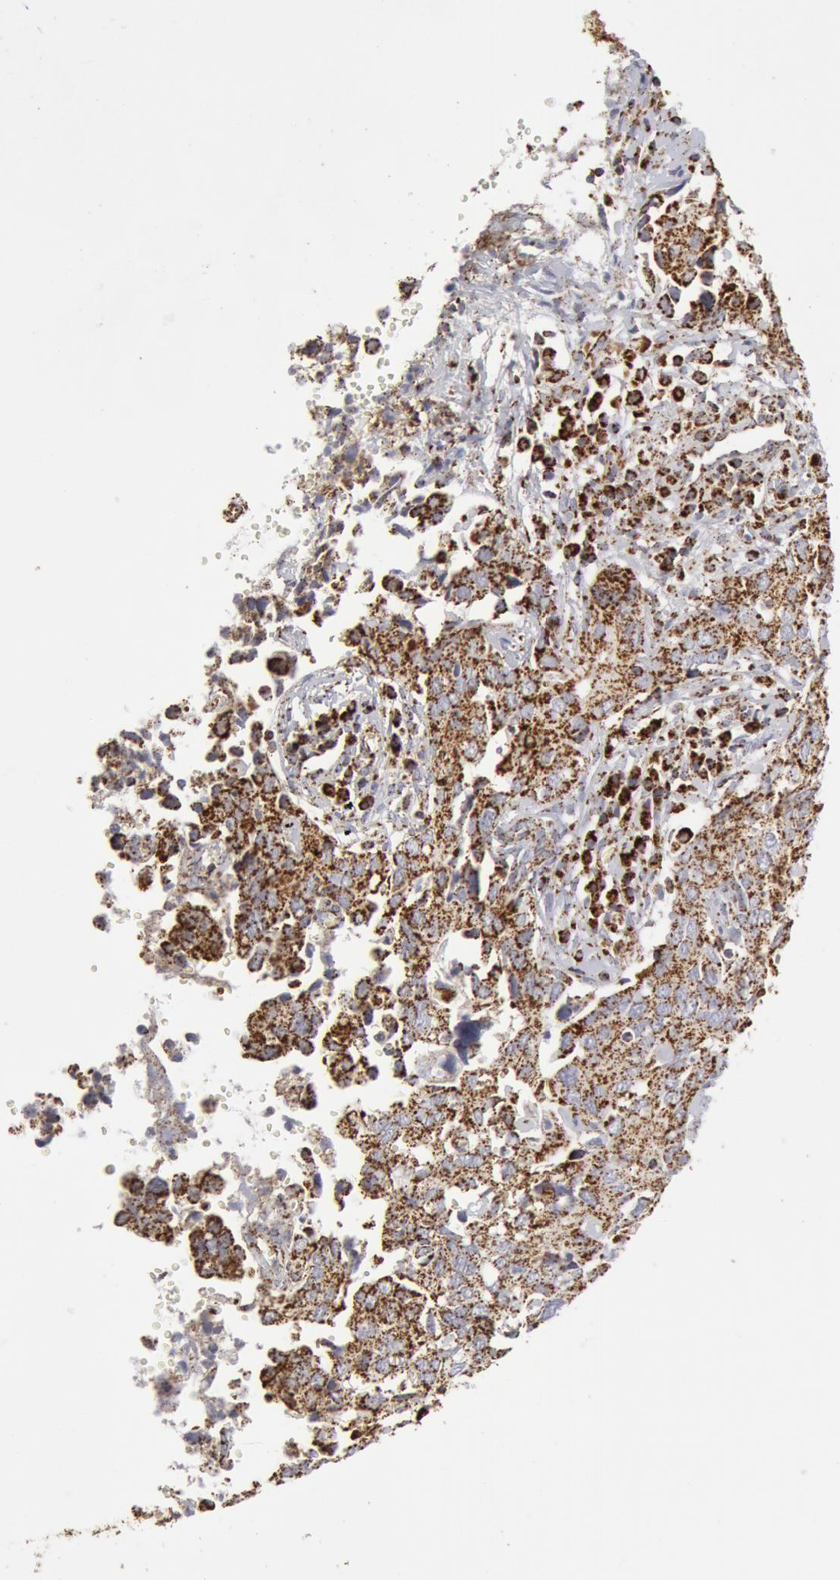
{"staining": {"intensity": "strong", "quantity": ">75%", "location": "cytoplasmic/membranous"}, "tissue": "cervical cancer", "cell_type": "Tumor cells", "image_type": "cancer", "snomed": [{"axis": "morphology", "description": "Normal tissue, NOS"}, {"axis": "morphology", "description": "Squamous cell carcinoma, NOS"}, {"axis": "topography", "description": "Cervix"}], "caption": "IHC histopathology image of neoplastic tissue: human cervical cancer (squamous cell carcinoma) stained using immunohistochemistry (IHC) shows high levels of strong protein expression localized specifically in the cytoplasmic/membranous of tumor cells, appearing as a cytoplasmic/membranous brown color.", "gene": "ATP5F1B", "patient": {"sex": "female", "age": 45}}